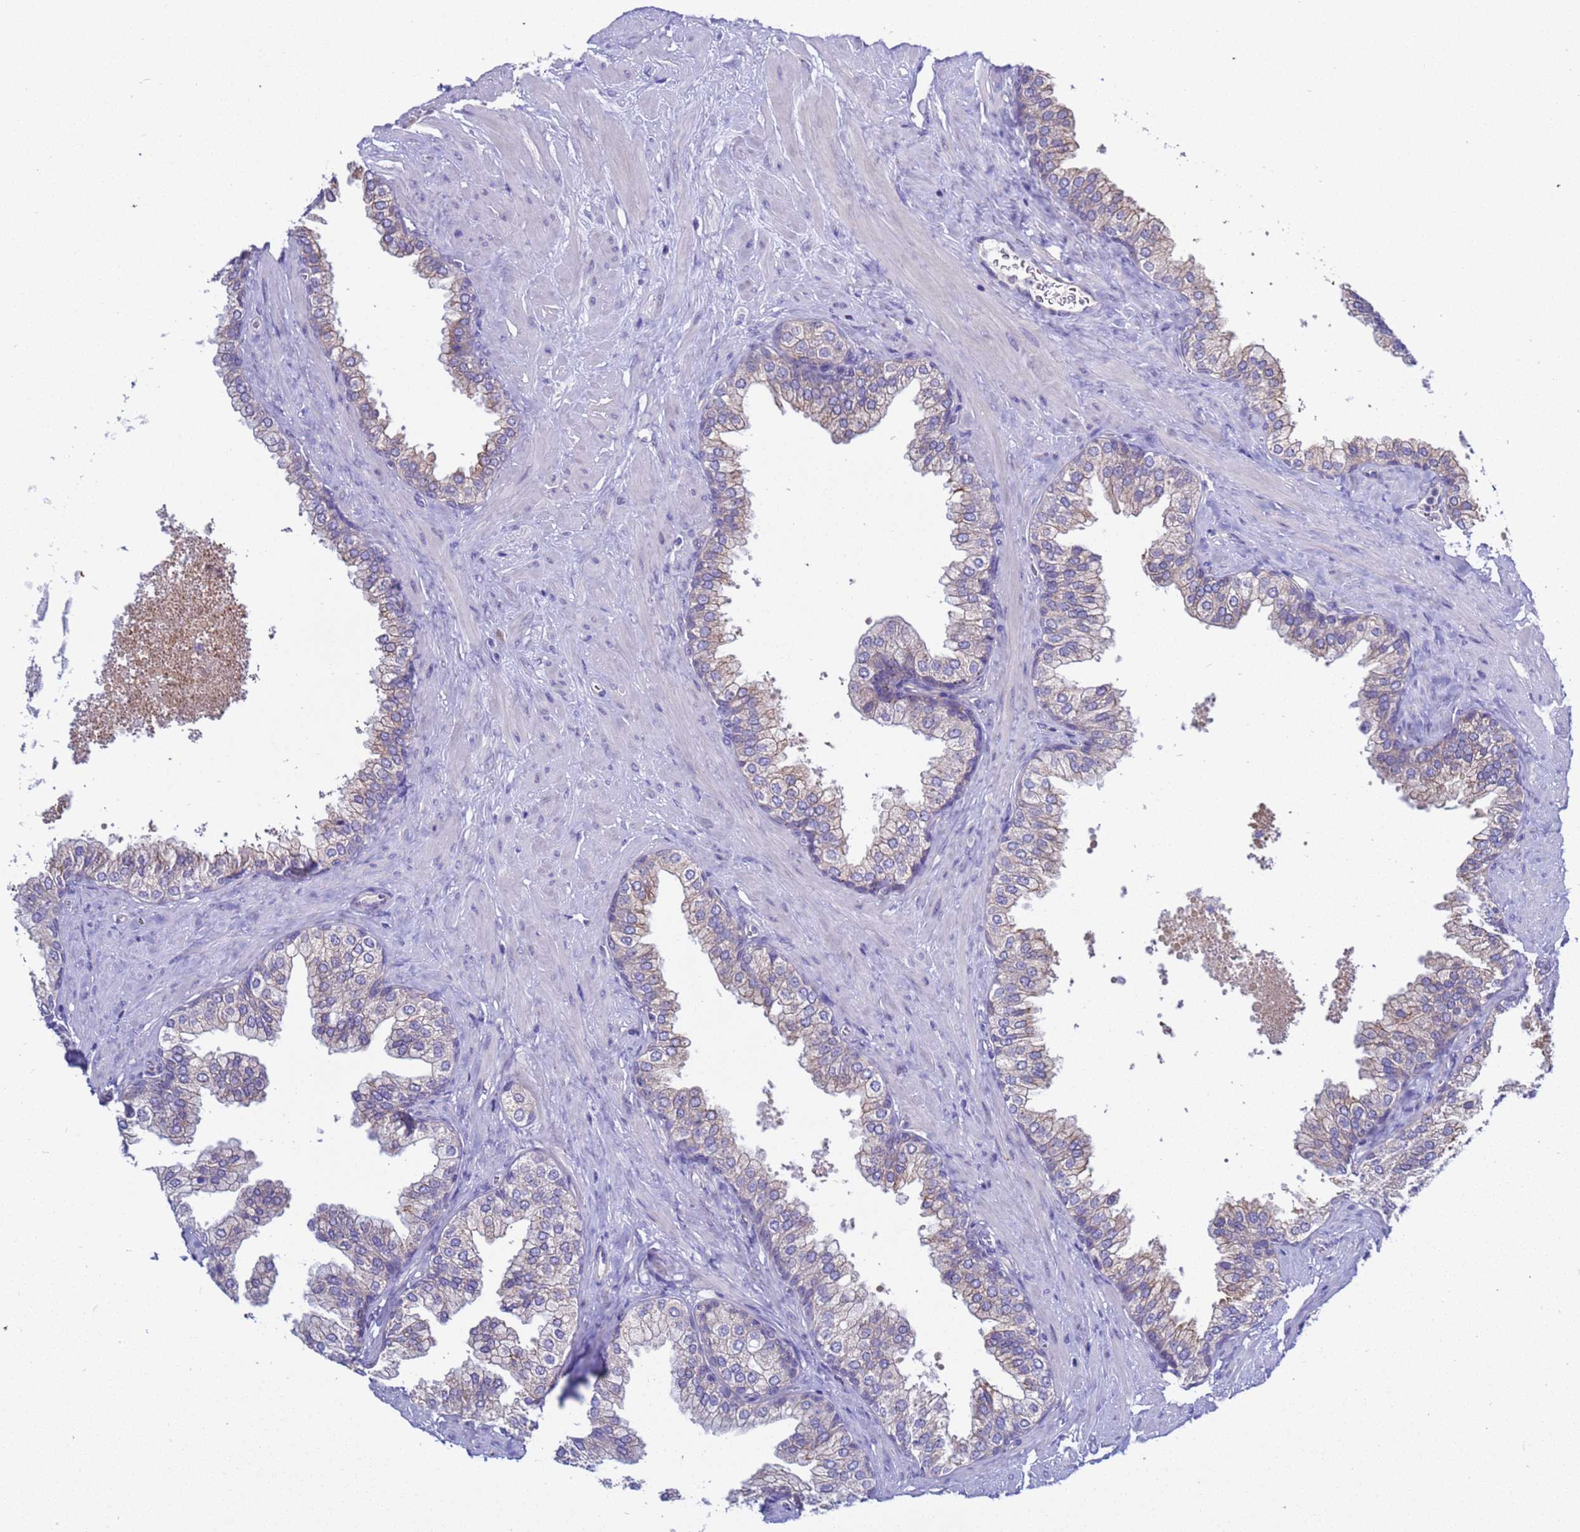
{"staining": {"intensity": "negative", "quantity": "none", "location": "none"}, "tissue": "prostate", "cell_type": "Glandular cells", "image_type": "normal", "snomed": [{"axis": "morphology", "description": "Normal tissue, NOS"}, {"axis": "morphology", "description": "Urothelial carcinoma, Low grade"}, {"axis": "topography", "description": "Urinary bladder"}, {"axis": "topography", "description": "Prostate"}], "caption": "DAB (3,3'-diaminobenzidine) immunohistochemical staining of unremarkable prostate reveals no significant positivity in glandular cells. The staining is performed using DAB (3,3'-diaminobenzidine) brown chromogen with nuclei counter-stained in using hematoxylin.", "gene": "RC3H2", "patient": {"sex": "male", "age": 60}}